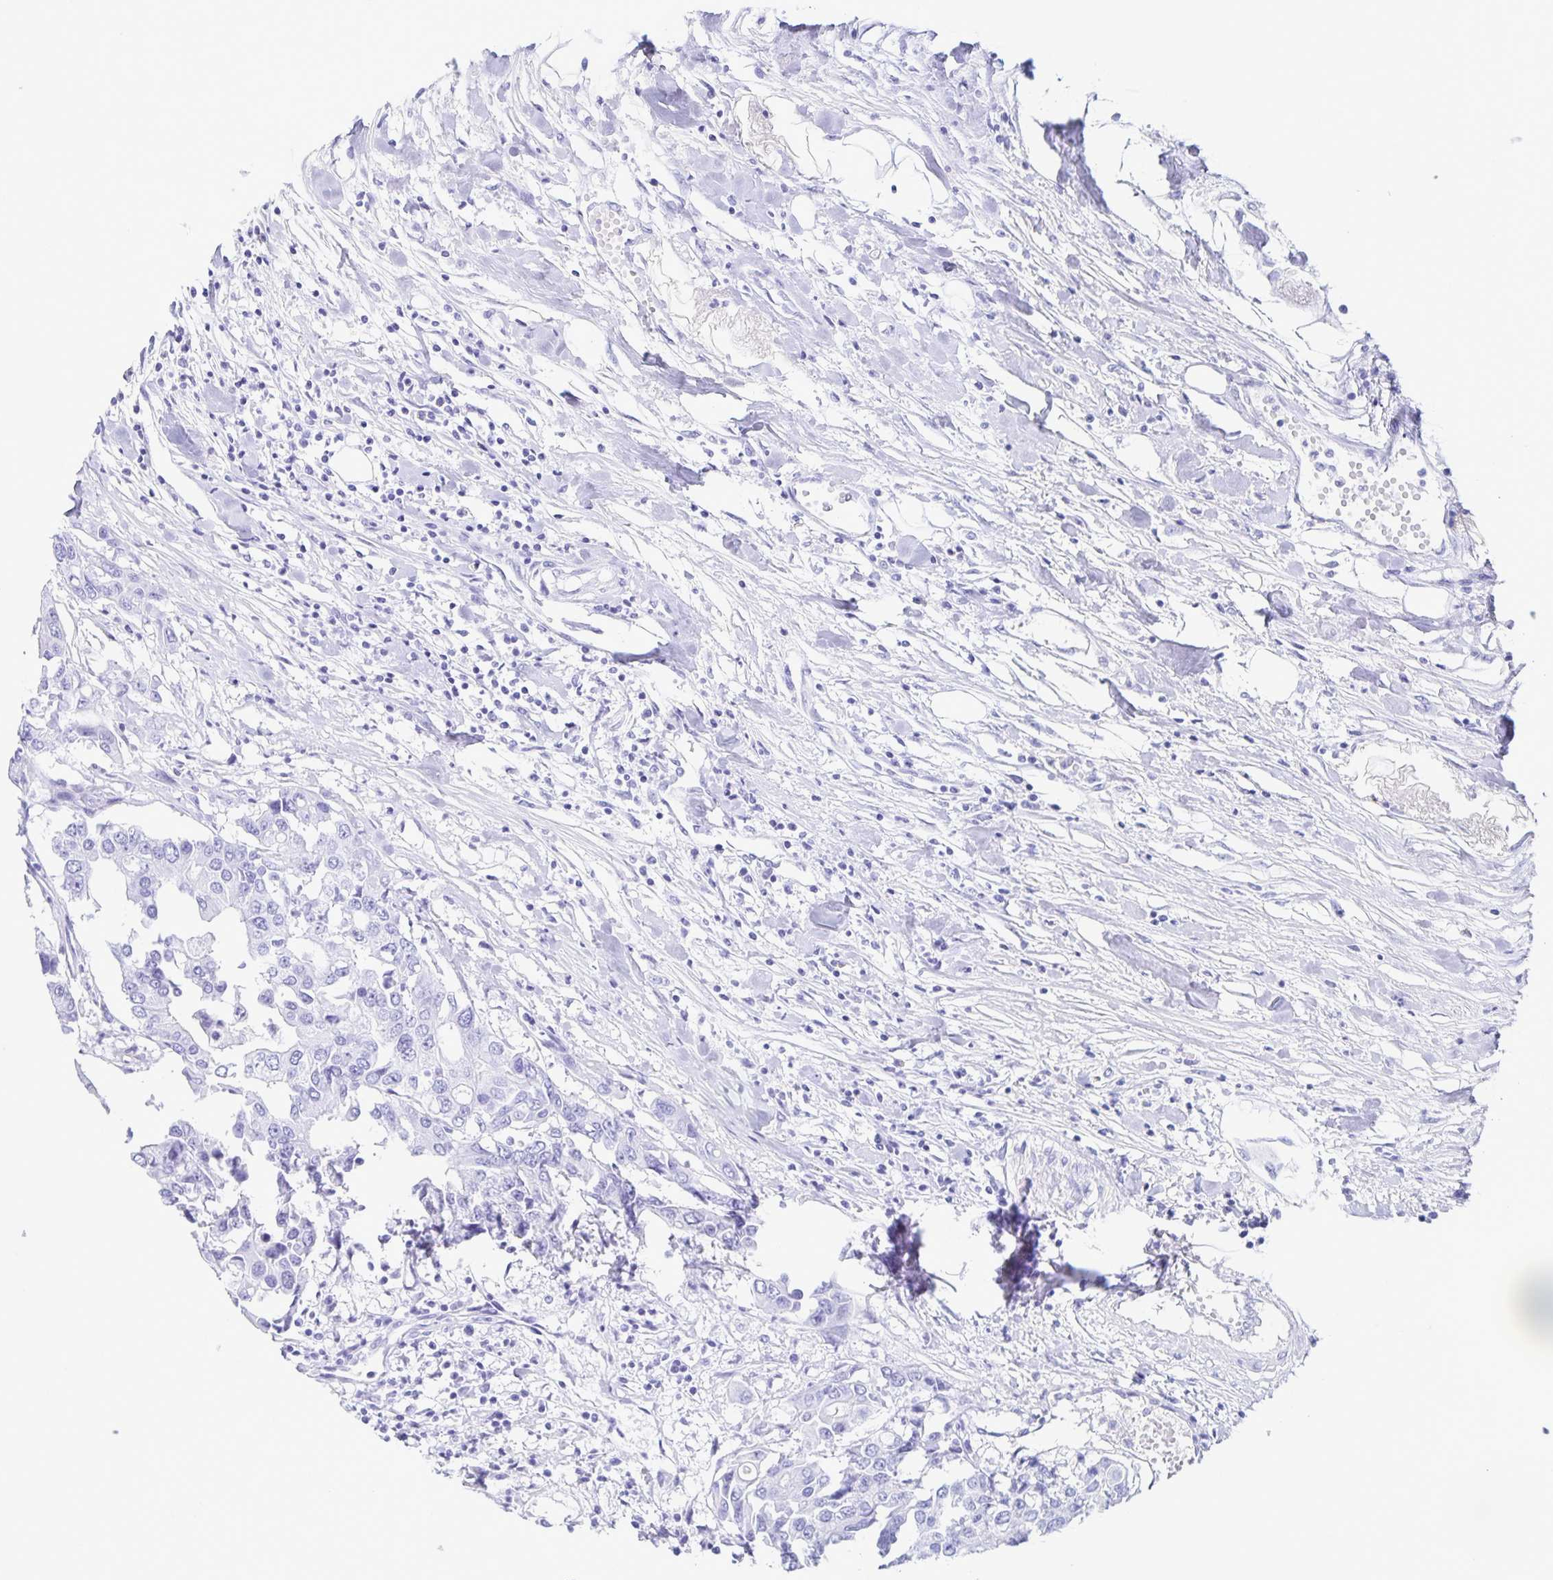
{"staining": {"intensity": "negative", "quantity": "none", "location": "none"}, "tissue": "colorectal cancer", "cell_type": "Tumor cells", "image_type": "cancer", "snomed": [{"axis": "morphology", "description": "Adenocarcinoma, NOS"}, {"axis": "topography", "description": "Colon"}], "caption": "The photomicrograph shows no staining of tumor cells in colorectal cancer.", "gene": "C12orf56", "patient": {"sex": "male", "age": 77}}